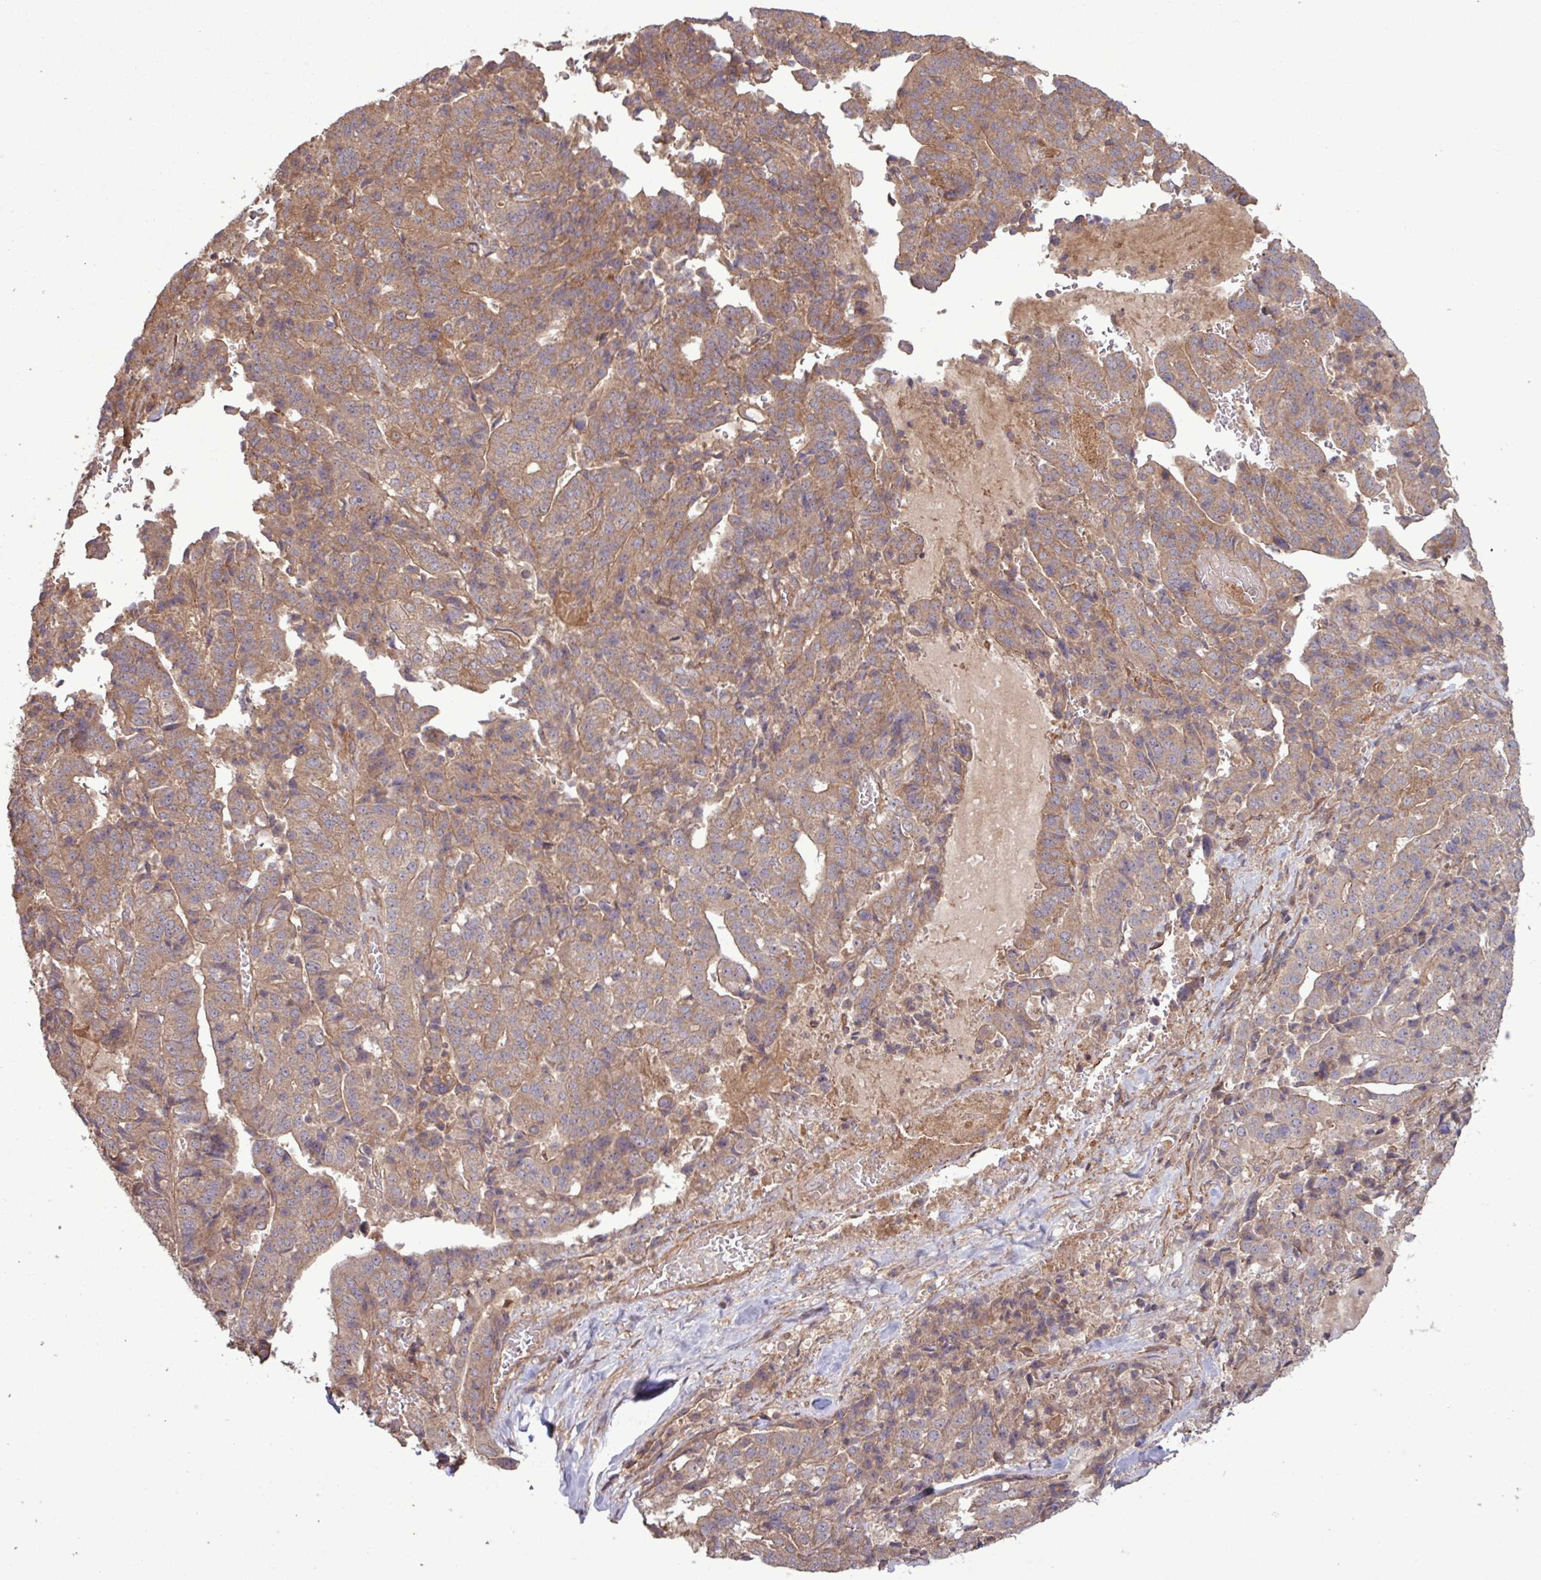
{"staining": {"intensity": "moderate", "quantity": ">75%", "location": "cytoplasmic/membranous"}, "tissue": "stomach cancer", "cell_type": "Tumor cells", "image_type": "cancer", "snomed": [{"axis": "morphology", "description": "Adenocarcinoma, NOS"}, {"axis": "topography", "description": "Stomach"}], "caption": "The histopathology image reveals staining of stomach adenocarcinoma, revealing moderate cytoplasmic/membranous protein expression (brown color) within tumor cells.", "gene": "TRABD2A", "patient": {"sex": "male", "age": 48}}